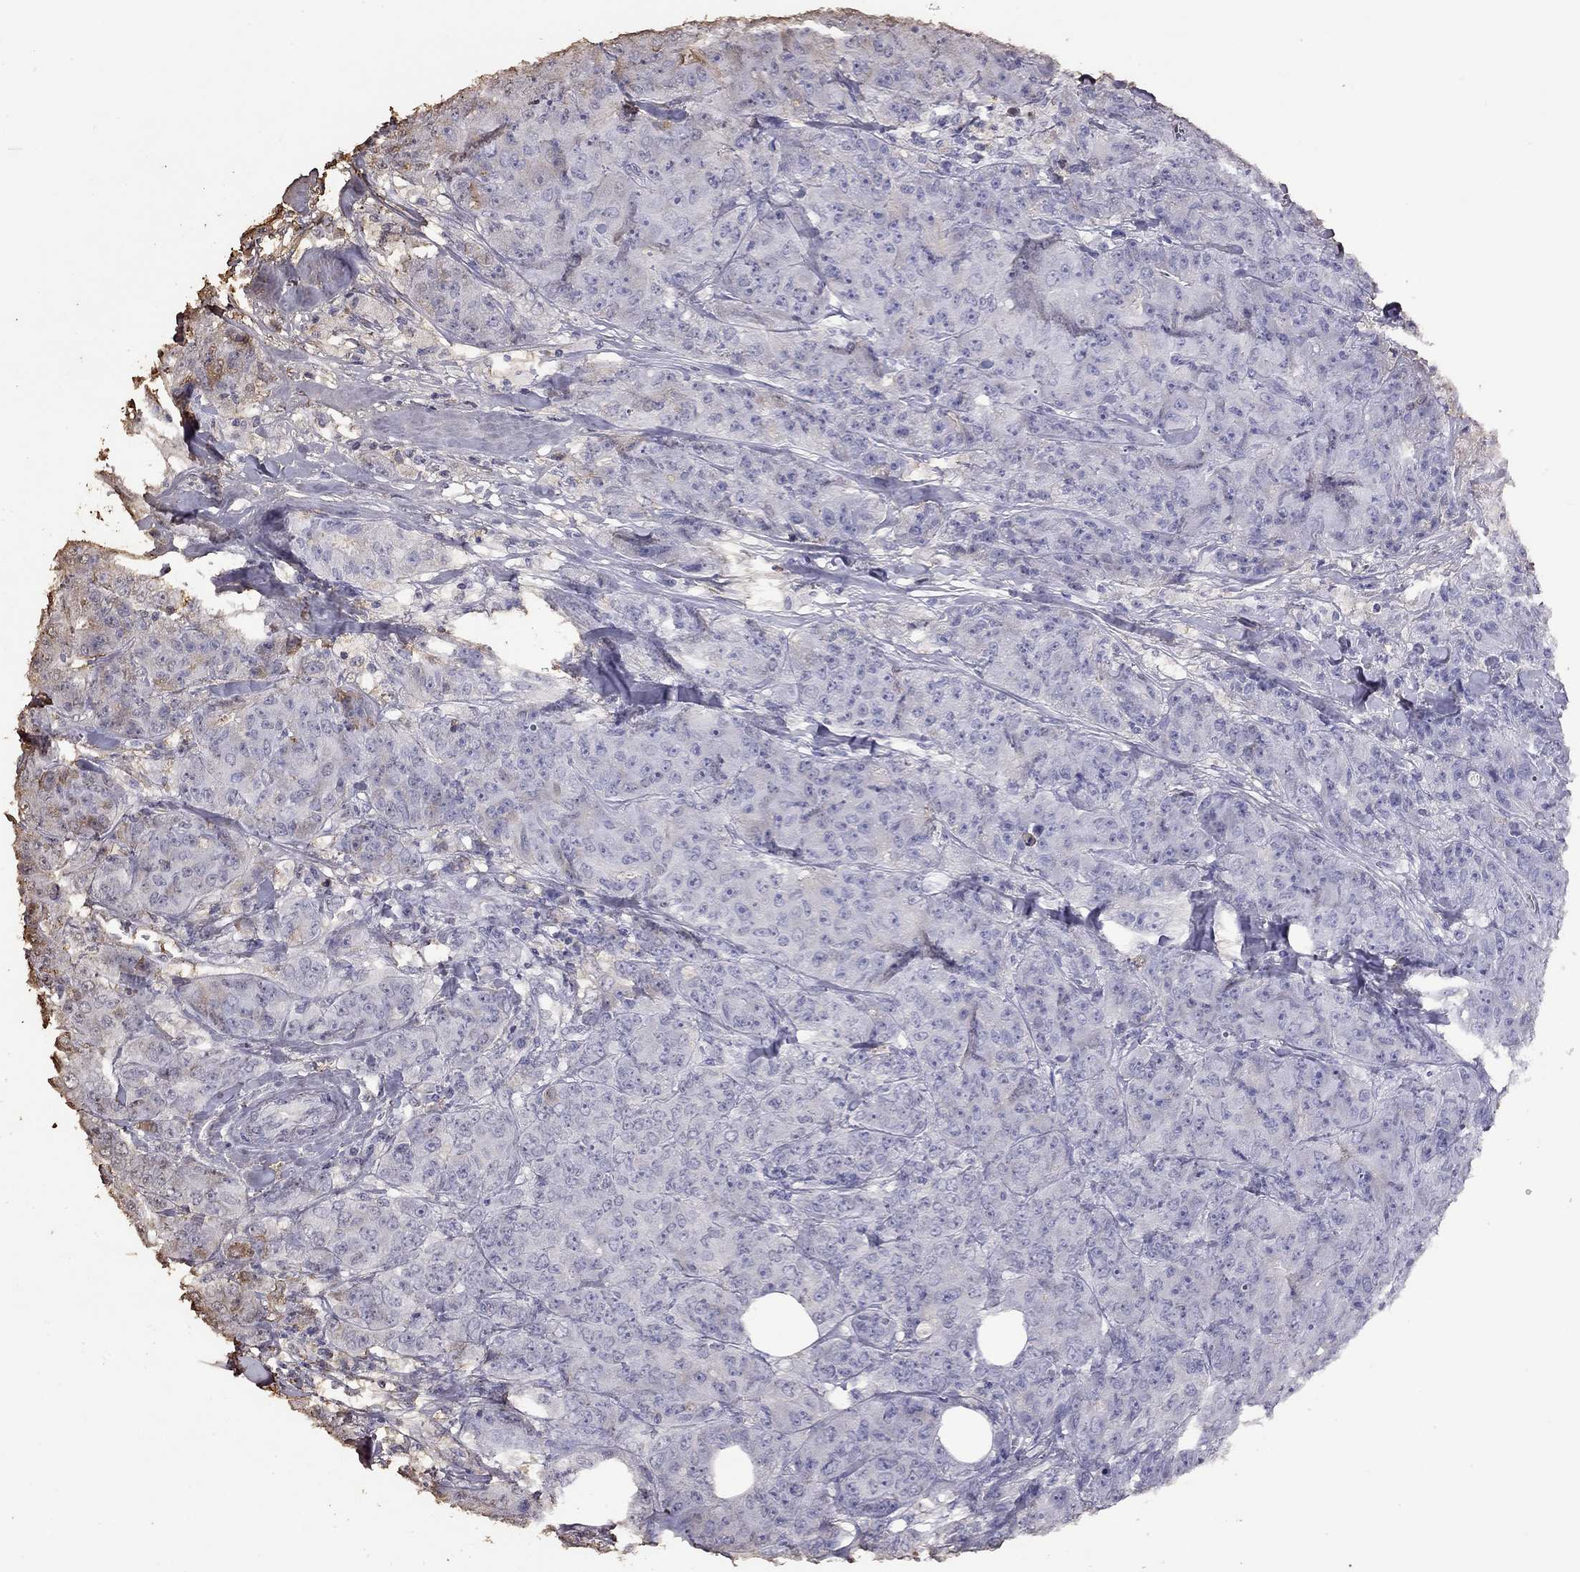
{"staining": {"intensity": "negative", "quantity": "none", "location": "none"}, "tissue": "breast cancer", "cell_type": "Tumor cells", "image_type": "cancer", "snomed": [{"axis": "morphology", "description": "Duct carcinoma"}, {"axis": "topography", "description": "Breast"}], "caption": "Immunohistochemistry (IHC) photomicrograph of human breast infiltrating ductal carcinoma stained for a protein (brown), which exhibits no expression in tumor cells.", "gene": "SUN3", "patient": {"sex": "female", "age": 43}}